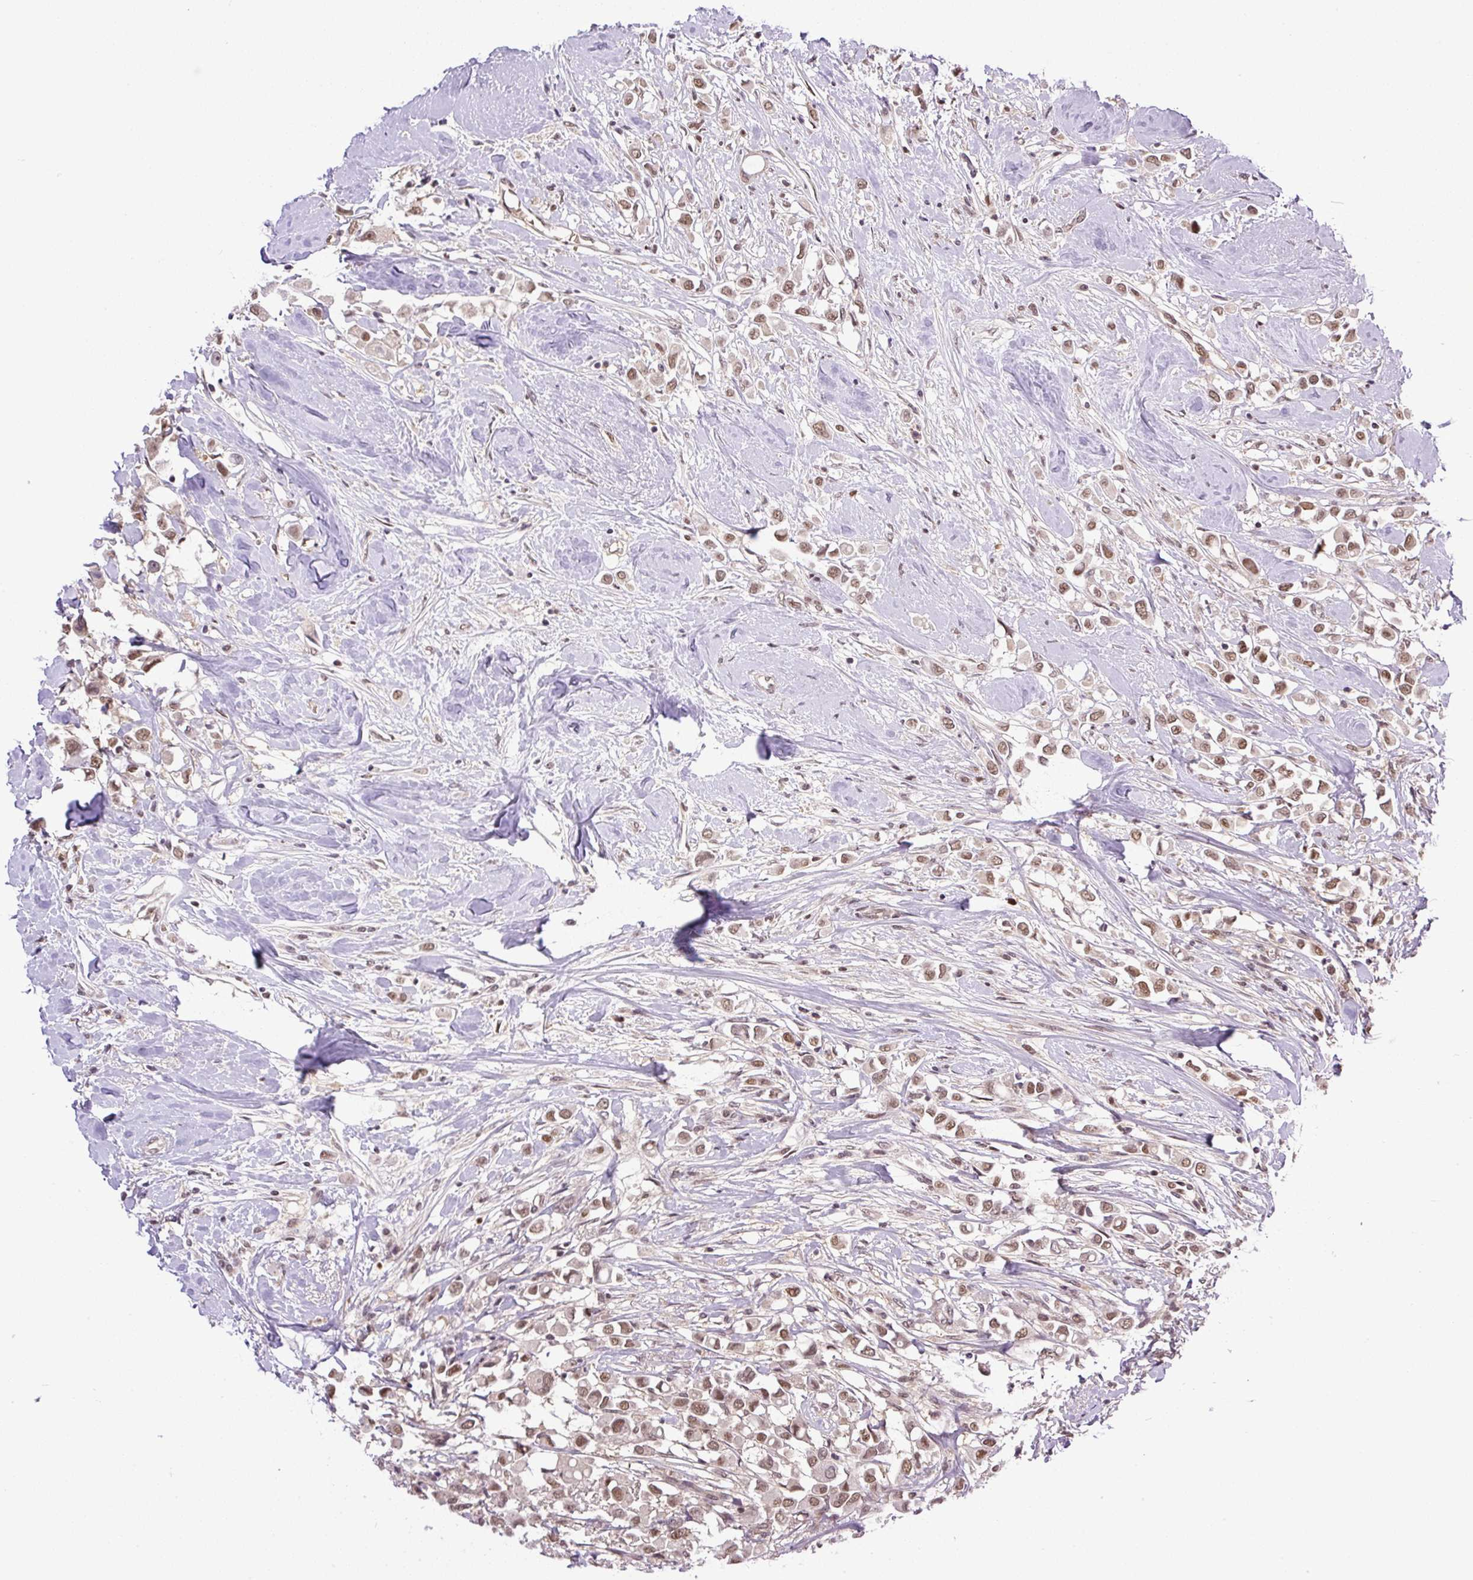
{"staining": {"intensity": "moderate", "quantity": ">75%", "location": "nuclear"}, "tissue": "breast cancer", "cell_type": "Tumor cells", "image_type": "cancer", "snomed": [{"axis": "morphology", "description": "Duct carcinoma"}, {"axis": "topography", "description": "Breast"}], "caption": "Immunohistochemical staining of human invasive ductal carcinoma (breast) reveals moderate nuclear protein expression in about >75% of tumor cells.", "gene": "SGTA", "patient": {"sex": "female", "age": 61}}